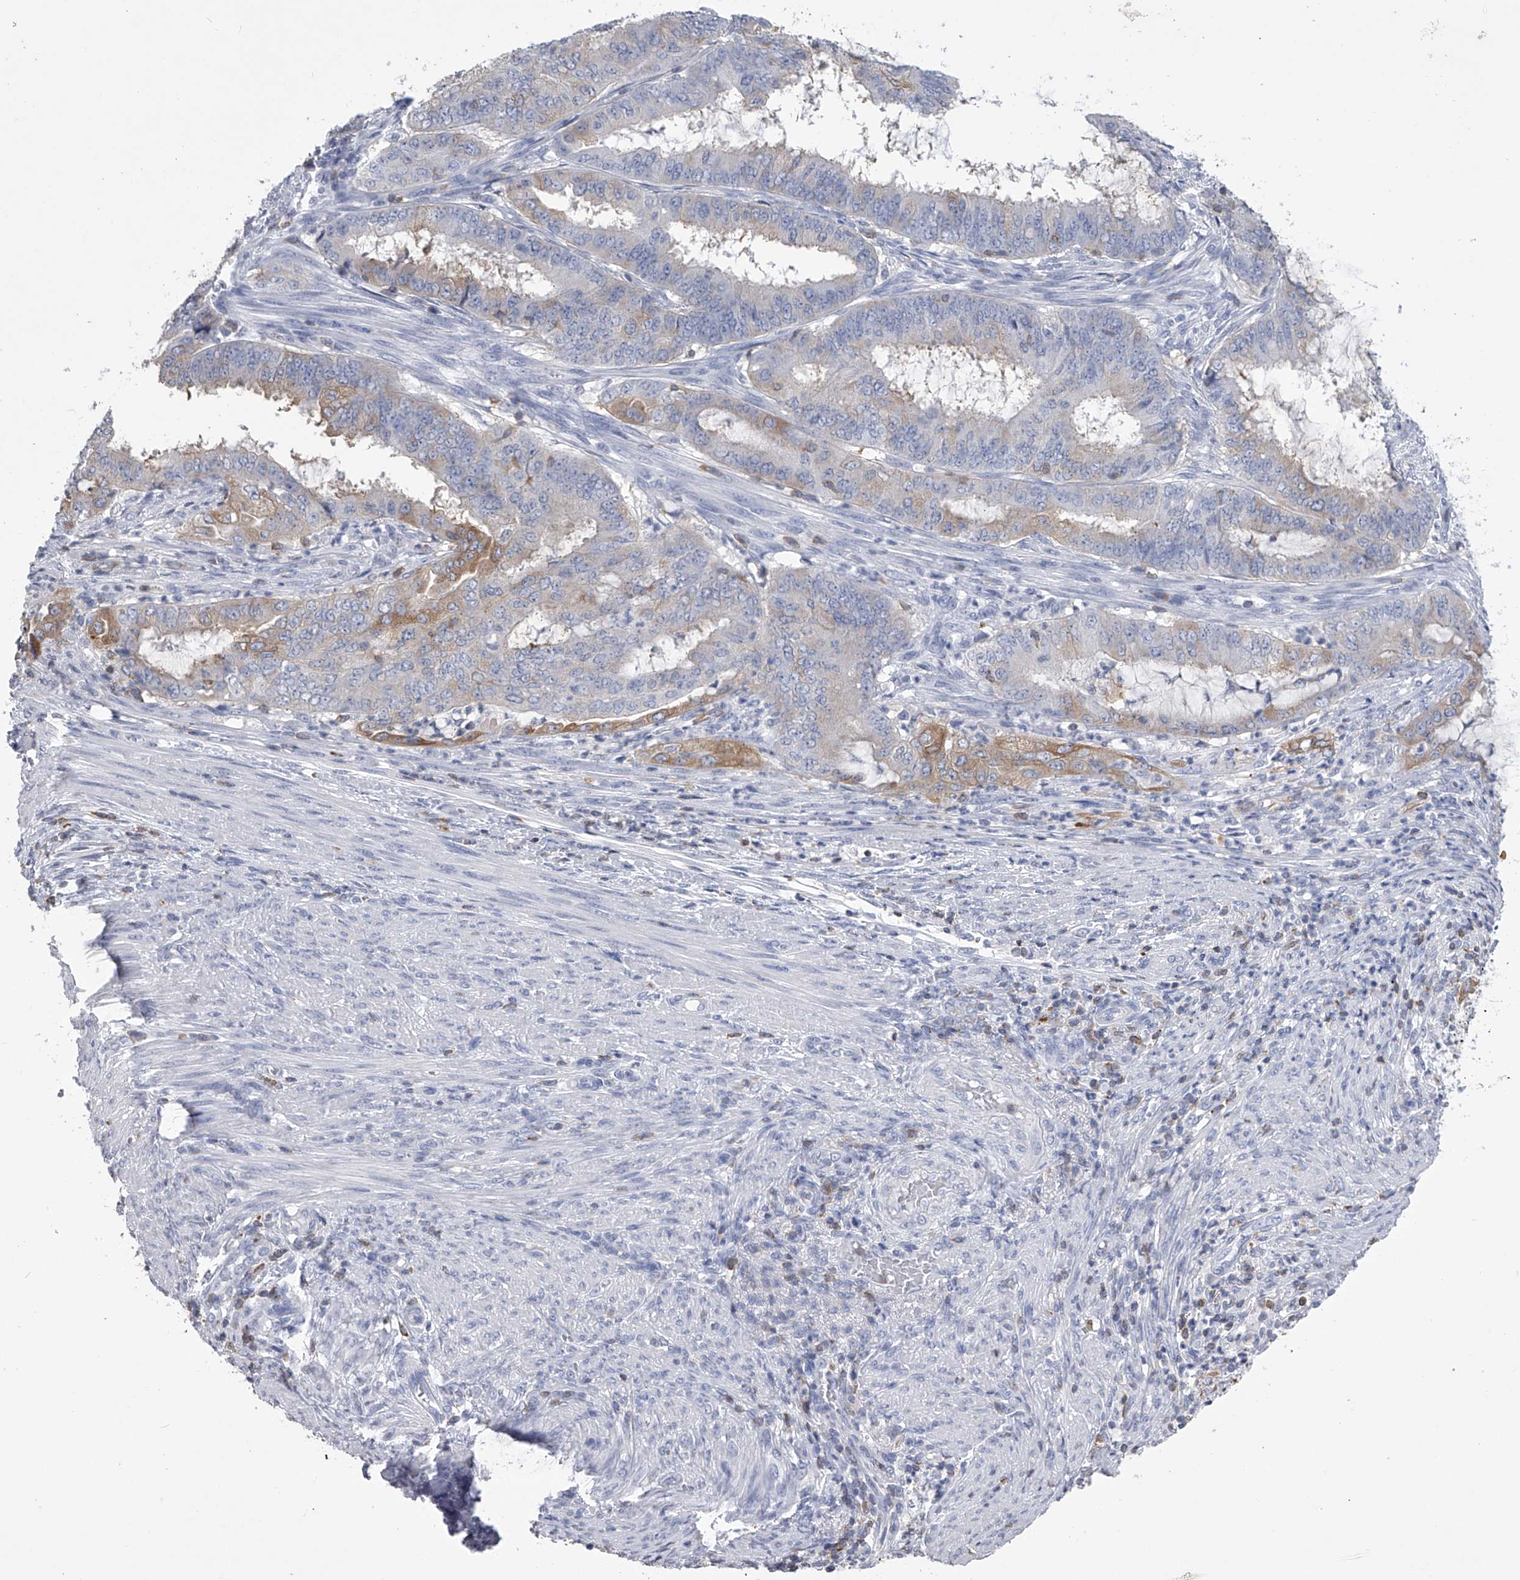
{"staining": {"intensity": "moderate", "quantity": "<25%", "location": "cytoplasmic/membranous"}, "tissue": "endometrial cancer", "cell_type": "Tumor cells", "image_type": "cancer", "snomed": [{"axis": "morphology", "description": "Adenocarcinoma, NOS"}, {"axis": "topography", "description": "Endometrium"}], "caption": "IHC staining of endometrial cancer (adenocarcinoma), which demonstrates low levels of moderate cytoplasmic/membranous positivity in about <25% of tumor cells indicating moderate cytoplasmic/membranous protein expression. The staining was performed using DAB (brown) for protein detection and nuclei were counterstained in hematoxylin (blue).", "gene": "TASP1", "patient": {"sex": "female", "age": 51}}